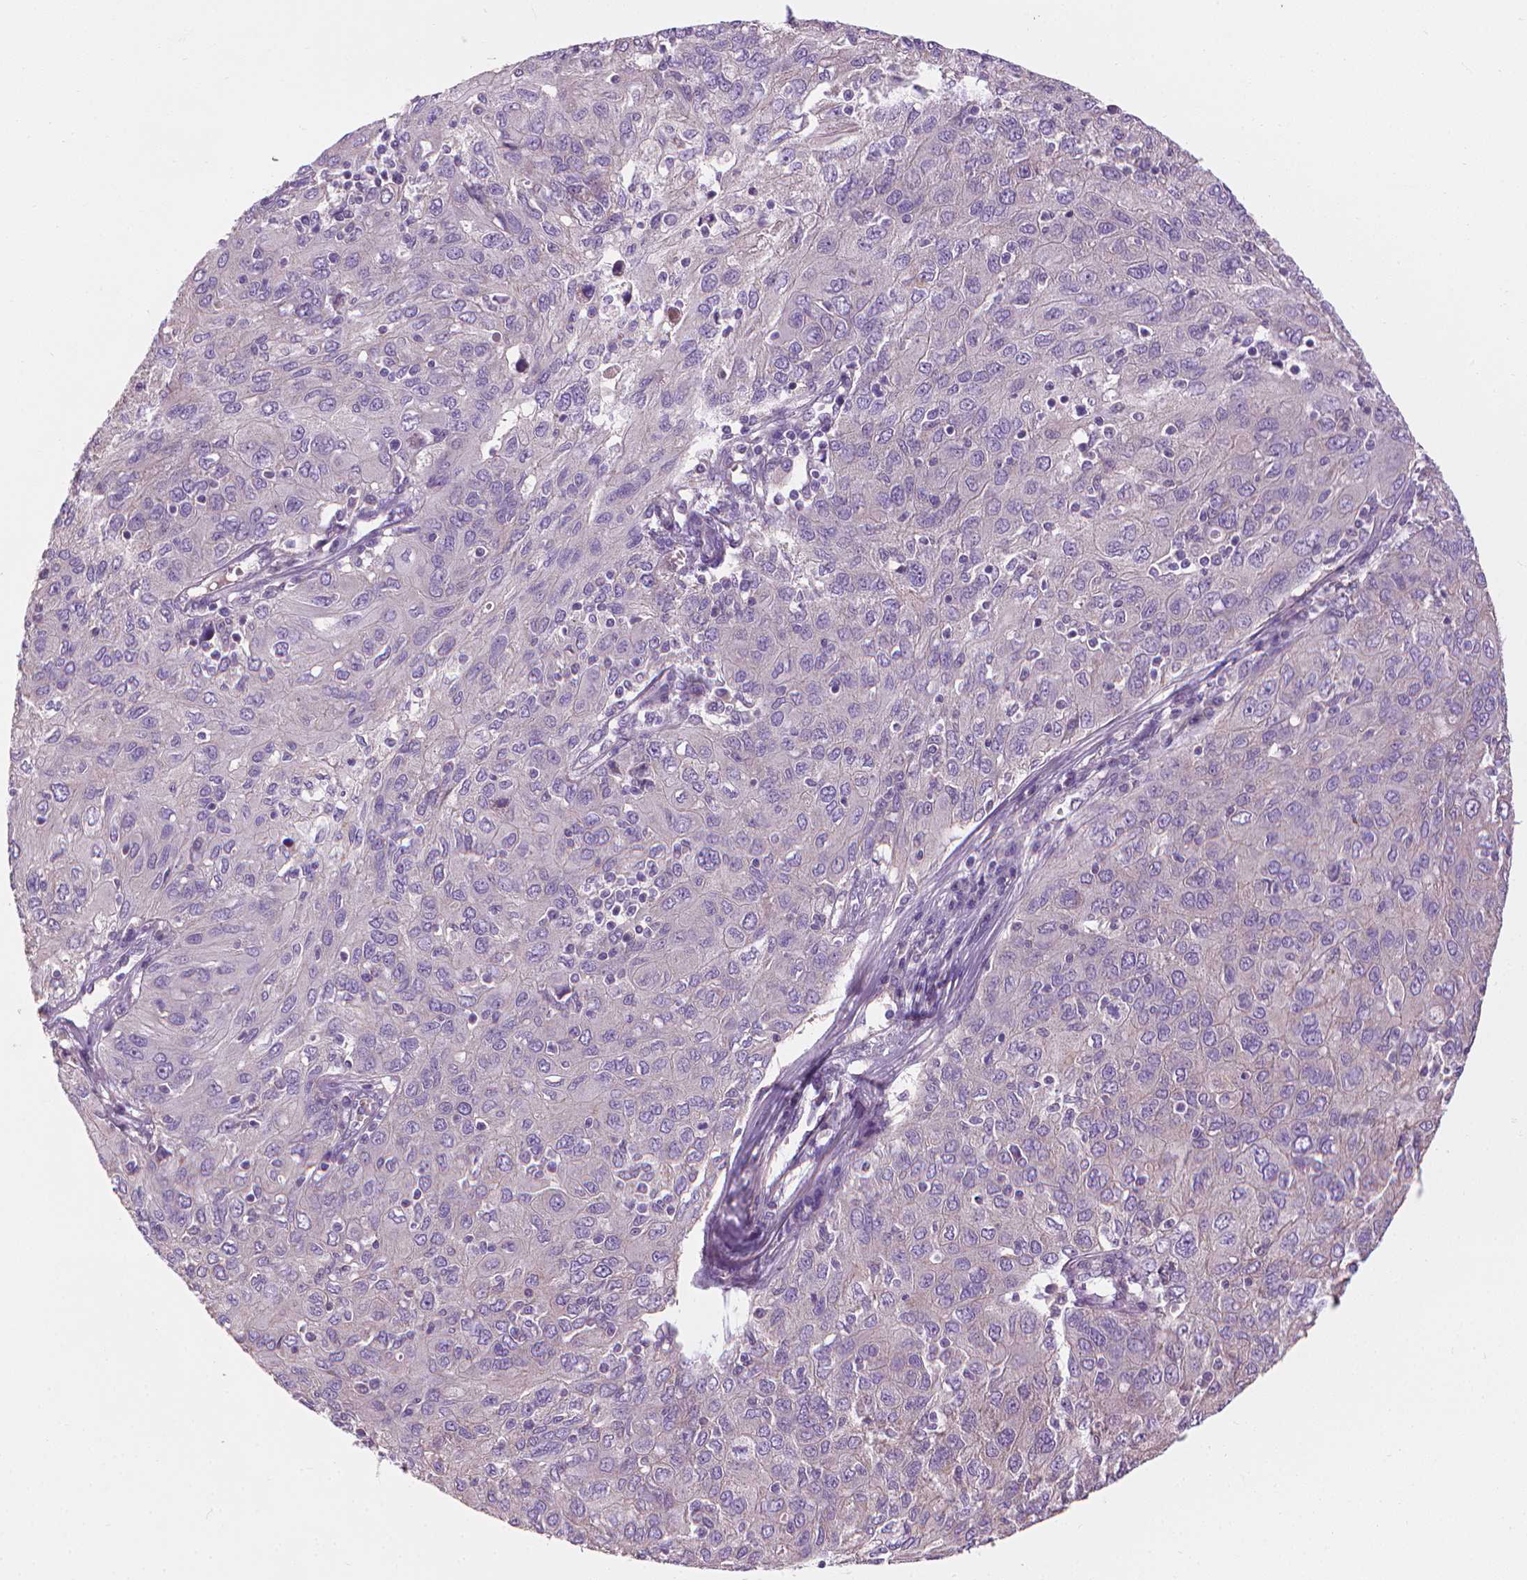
{"staining": {"intensity": "negative", "quantity": "none", "location": "none"}, "tissue": "ovarian cancer", "cell_type": "Tumor cells", "image_type": "cancer", "snomed": [{"axis": "morphology", "description": "Carcinoma, endometroid"}, {"axis": "topography", "description": "Ovary"}], "caption": "IHC image of endometroid carcinoma (ovarian) stained for a protein (brown), which exhibits no expression in tumor cells.", "gene": "RIIAD1", "patient": {"sex": "female", "age": 50}}